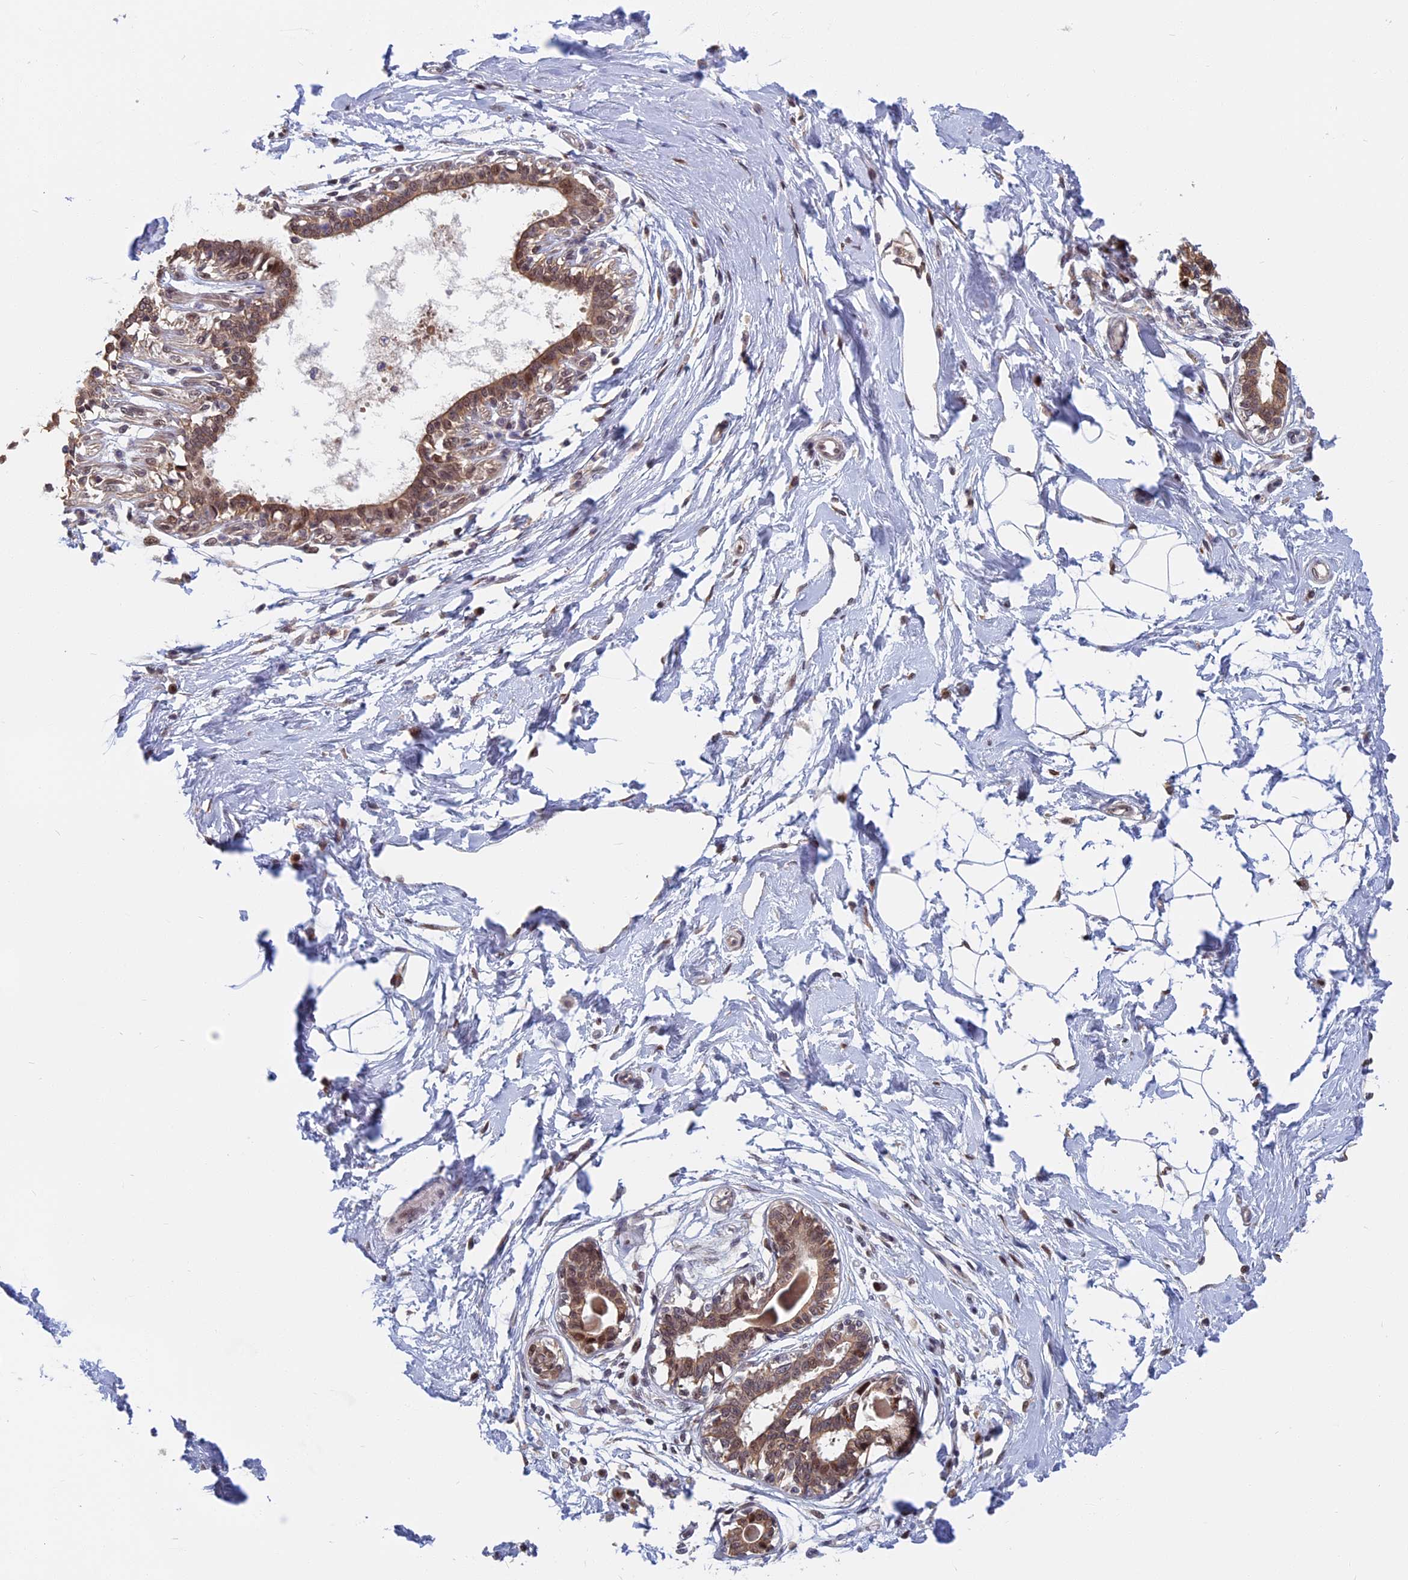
{"staining": {"intensity": "moderate", "quantity": ">75%", "location": "nuclear"}, "tissue": "breast", "cell_type": "Adipocytes", "image_type": "normal", "snomed": [{"axis": "morphology", "description": "Normal tissue, NOS"}, {"axis": "topography", "description": "Breast"}], "caption": "Immunohistochemistry micrograph of normal breast stained for a protein (brown), which displays medium levels of moderate nuclear expression in approximately >75% of adipocytes.", "gene": "CCDC113", "patient": {"sex": "female", "age": 45}}